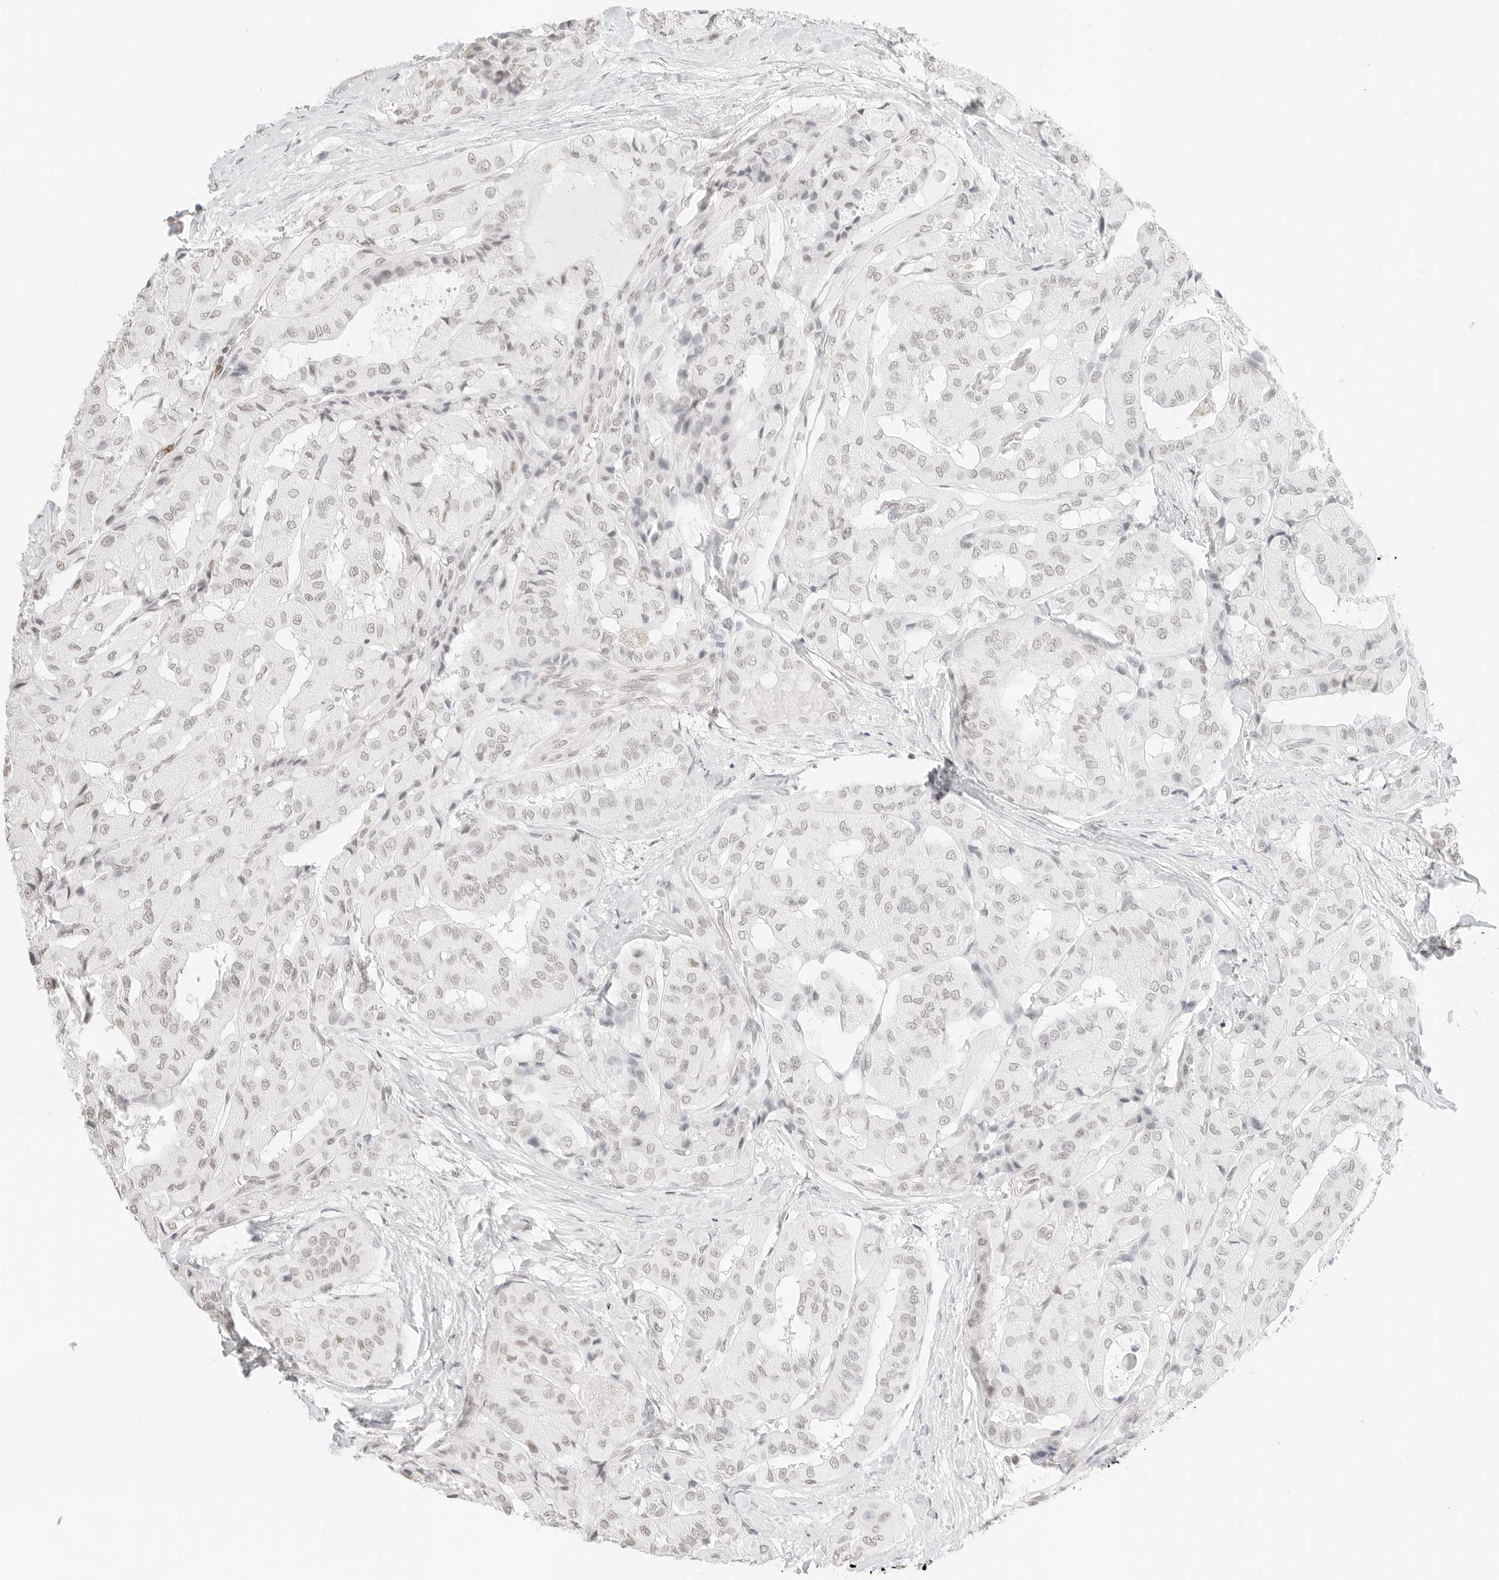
{"staining": {"intensity": "negative", "quantity": "none", "location": "none"}, "tissue": "thyroid cancer", "cell_type": "Tumor cells", "image_type": "cancer", "snomed": [{"axis": "morphology", "description": "Papillary adenocarcinoma, NOS"}, {"axis": "topography", "description": "Thyroid gland"}], "caption": "High magnification brightfield microscopy of thyroid cancer stained with DAB (3,3'-diaminobenzidine) (brown) and counterstained with hematoxylin (blue): tumor cells show no significant positivity.", "gene": "FBLN5", "patient": {"sex": "female", "age": 59}}